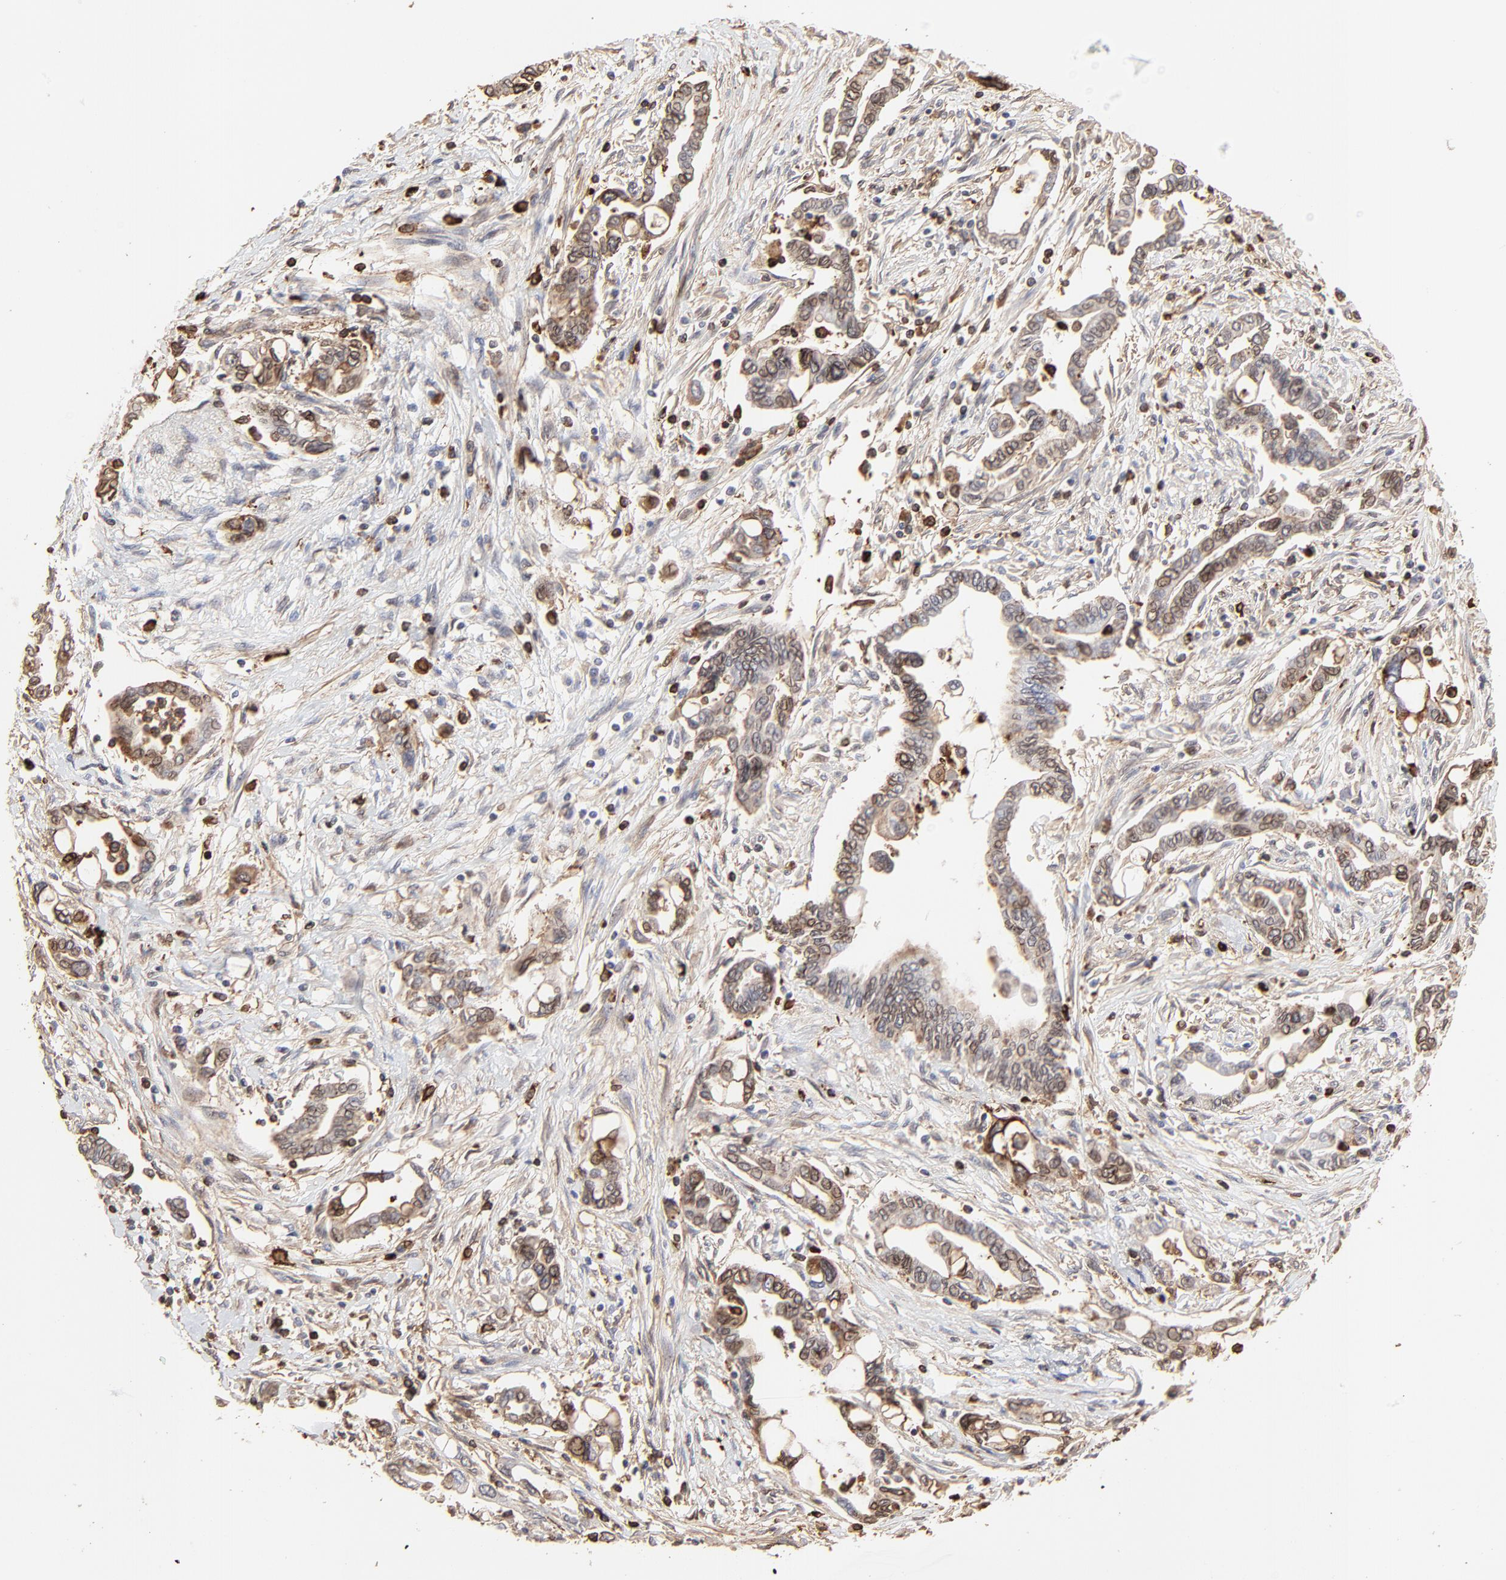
{"staining": {"intensity": "moderate", "quantity": "25%-75%", "location": "cytoplasmic/membranous,nuclear"}, "tissue": "pancreatic cancer", "cell_type": "Tumor cells", "image_type": "cancer", "snomed": [{"axis": "morphology", "description": "Adenocarcinoma, NOS"}, {"axis": "topography", "description": "Pancreas"}], "caption": "Human pancreatic cancer stained for a protein (brown) displays moderate cytoplasmic/membranous and nuclear positive expression in approximately 25%-75% of tumor cells.", "gene": "SLC6A14", "patient": {"sex": "female", "age": 57}}